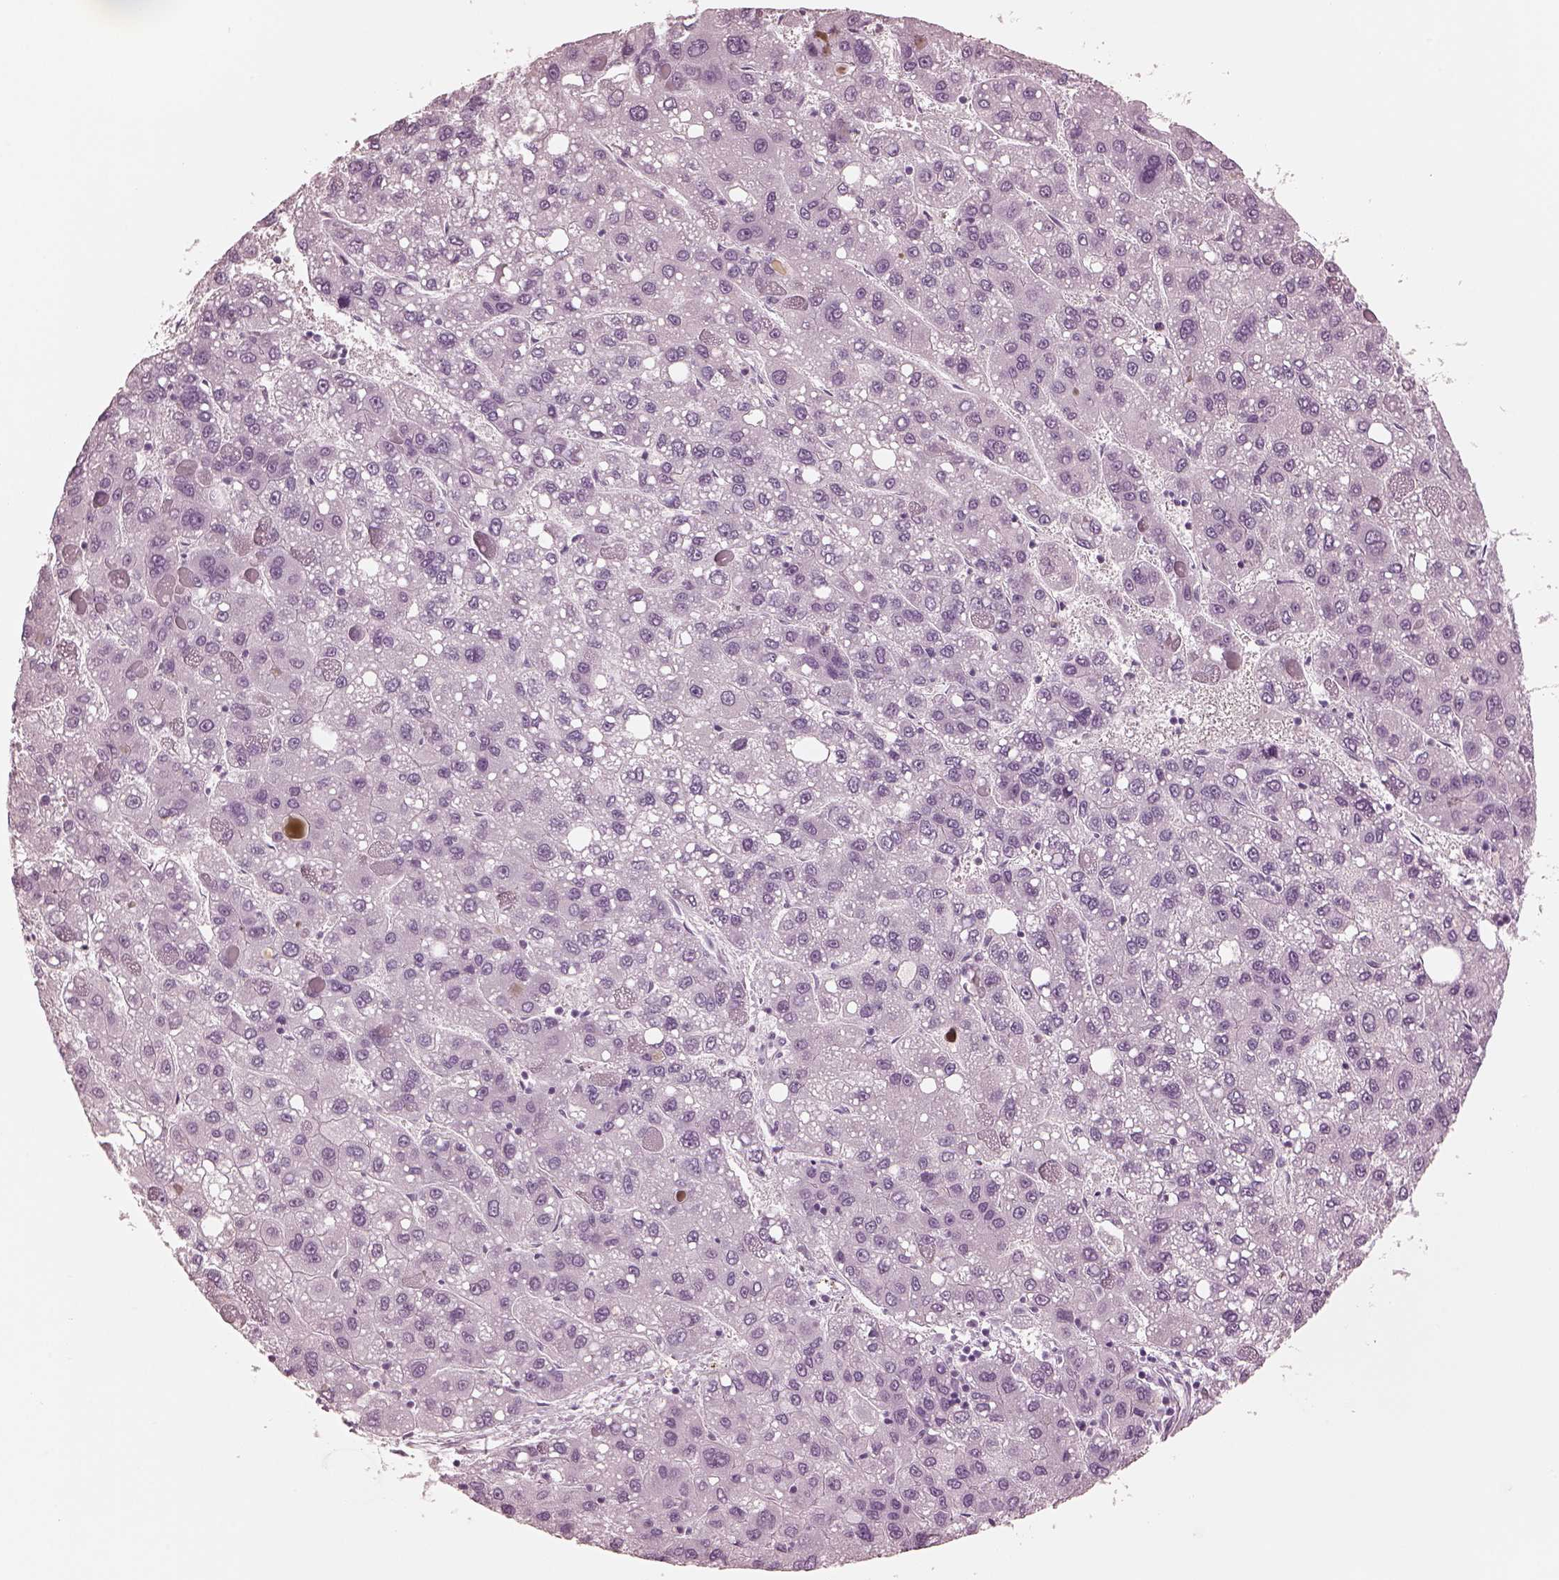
{"staining": {"intensity": "negative", "quantity": "none", "location": "none"}, "tissue": "liver cancer", "cell_type": "Tumor cells", "image_type": "cancer", "snomed": [{"axis": "morphology", "description": "Carcinoma, Hepatocellular, NOS"}, {"axis": "topography", "description": "Liver"}], "caption": "This is an IHC micrograph of liver hepatocellular carcinoma. There is no expression in tumor cells.", "gene": "CSH1", "patient": {"sex": "female", "age": 82}}